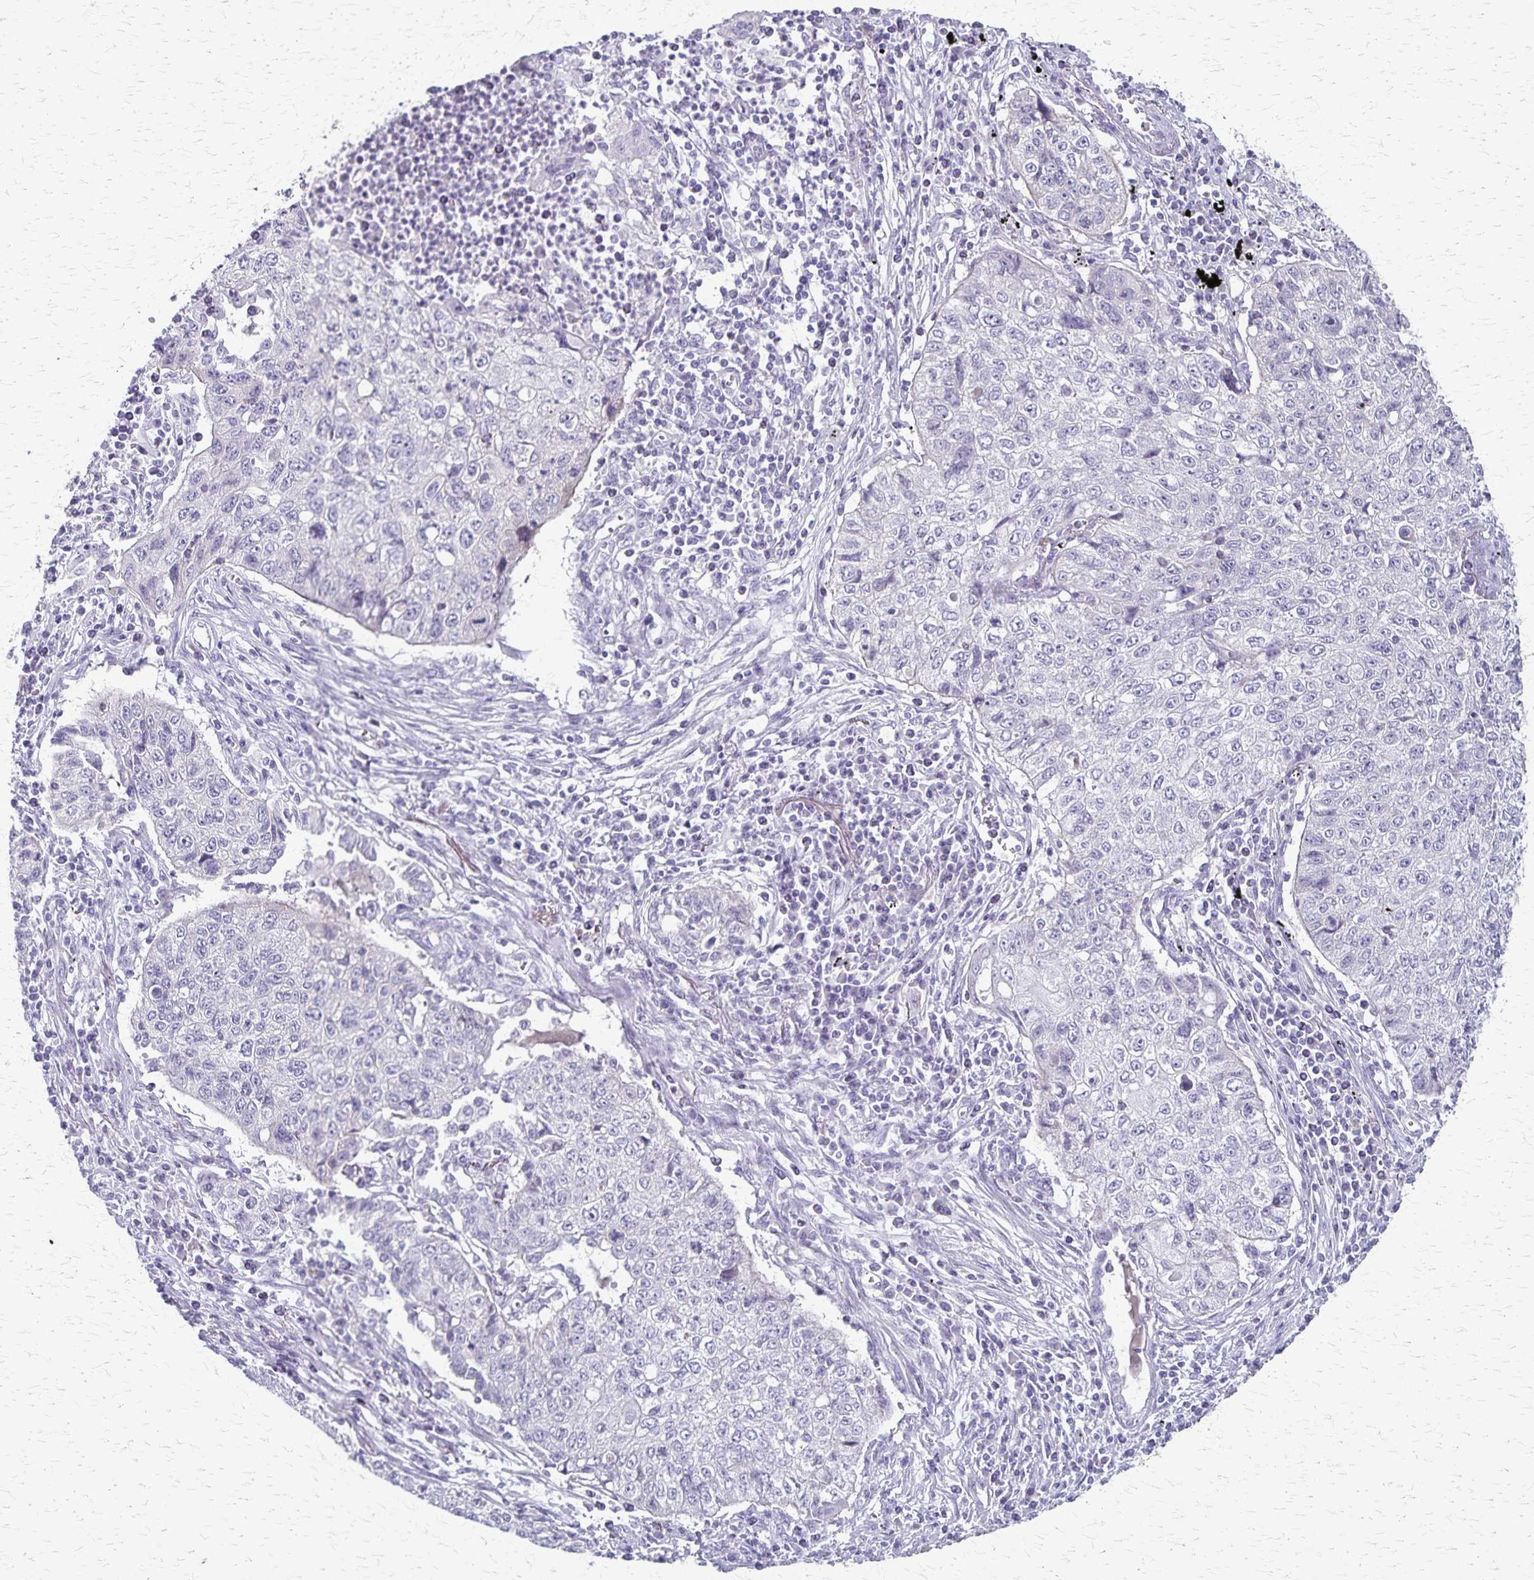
{"staining": {"intensity": "negative", "quantity": "none", "location": "none"}, "tissue": "lung cancer", "cell_type": "Tumor cells", "image_type": "cancer", "snomed": [{"axis": "morphology", "description": "Normal morphology"}, {"axis": "morphology", "description": "Aneuploidy"}, {"axis": "morphology", "description": "Squamous cell carcinoma, NOS"}, {"axis": "topography", "description": "Lymph node"}, {"axis": "topography", "description": "Lung"}], "caption": "An image of aneuploidy (lung) stained for a protein exhibits no brown staining in tumor cells.", "gene": "RASL10B", "patient": {"sex": "female", "age": 76}}